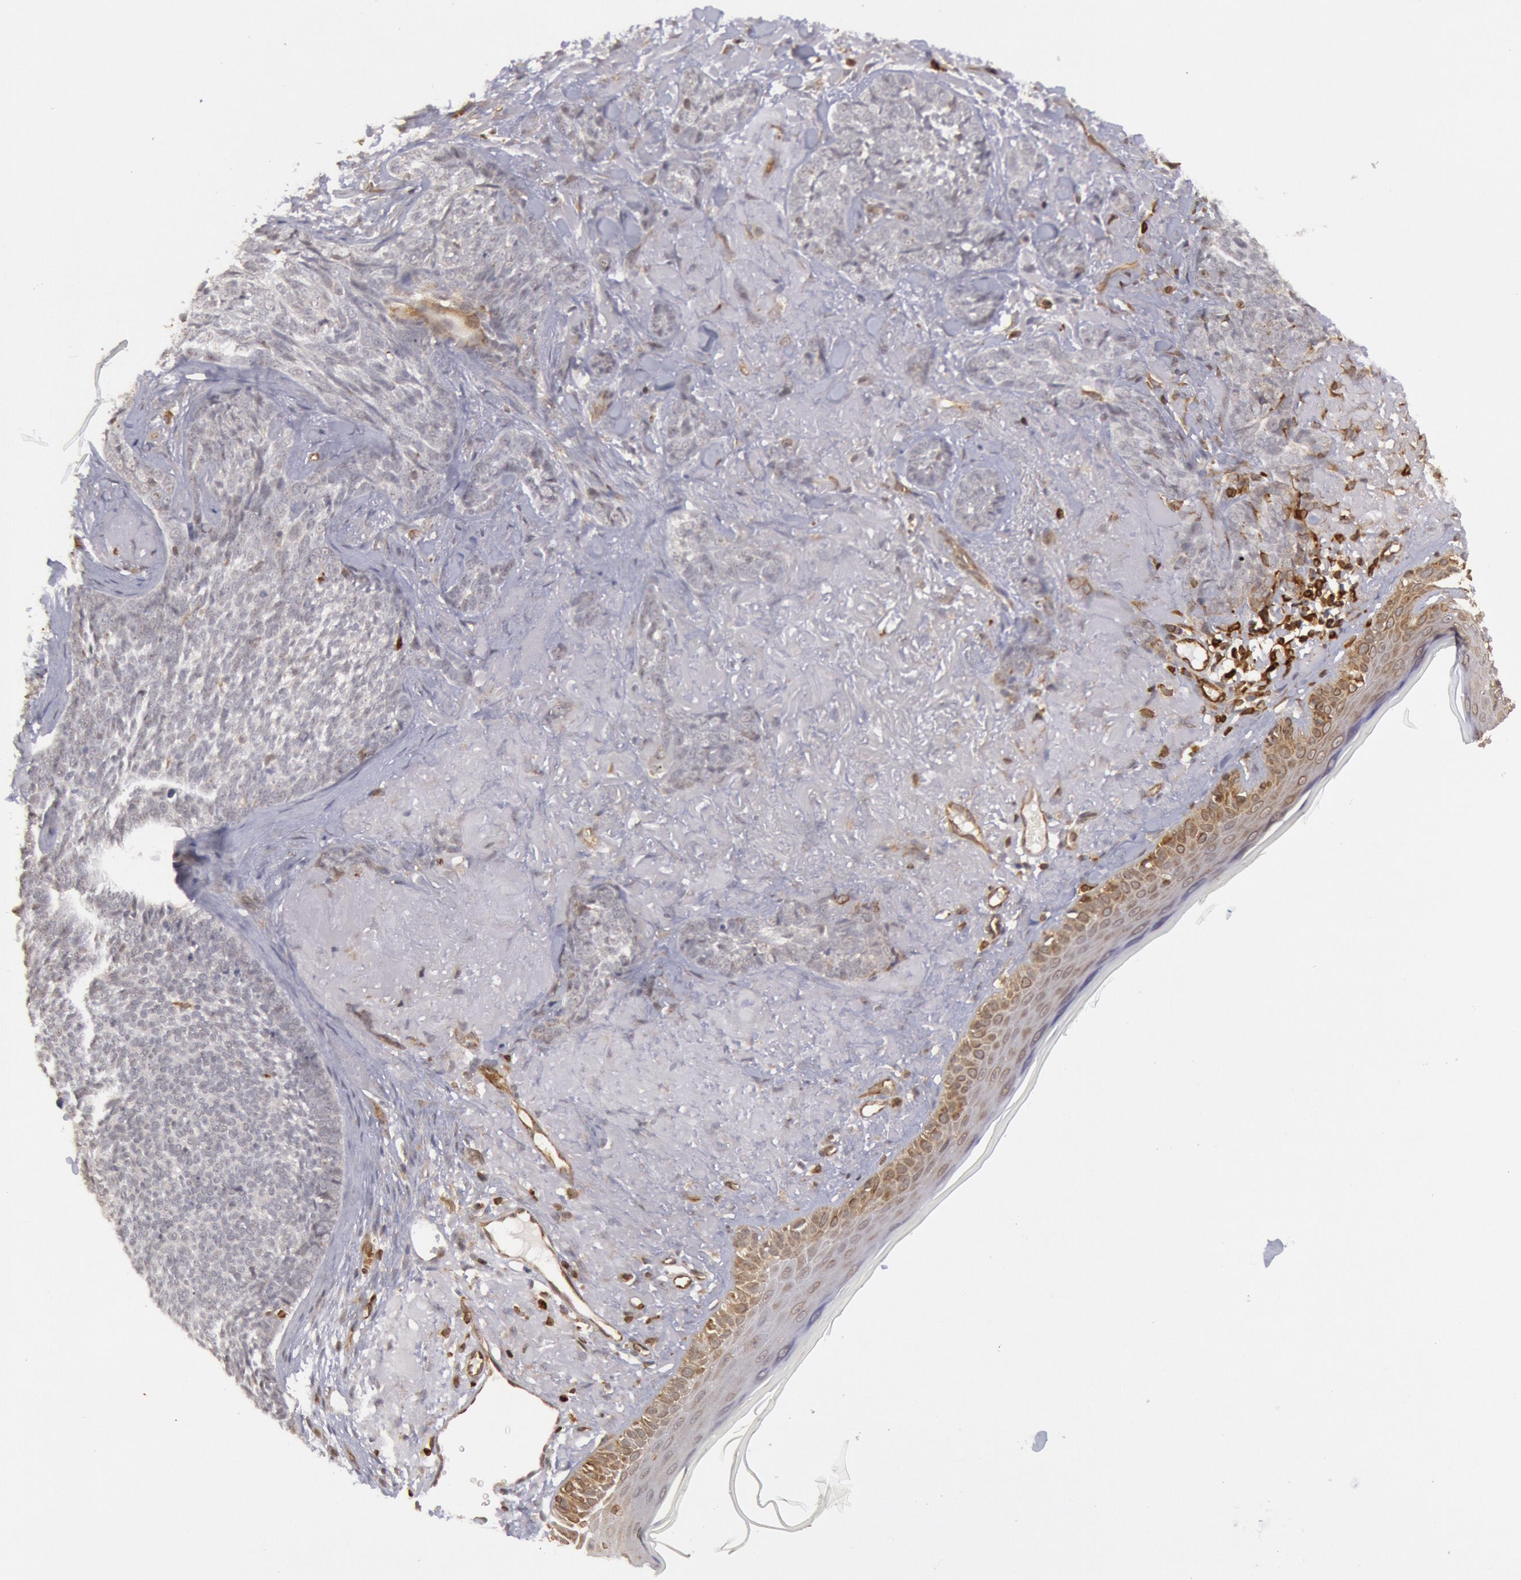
{"staining": {"intensity": "negative", "quantity": "none", "location": "none"}, "tissue": "skin cancer", "cell_type": "Tumor cells", "image_type": "cancer", "snomed": [{"axis": "morphology", "description": "Basal cell carcinoma"}, {"axis": "topography", "description": "Skin"}], "caption": "The immunohistochemistry (IHC) micrograph has no significant staining in tumor cells of skin cancer tissue.", "gene": "TAP2", "patient": {"sex": "female", "age": 81}}